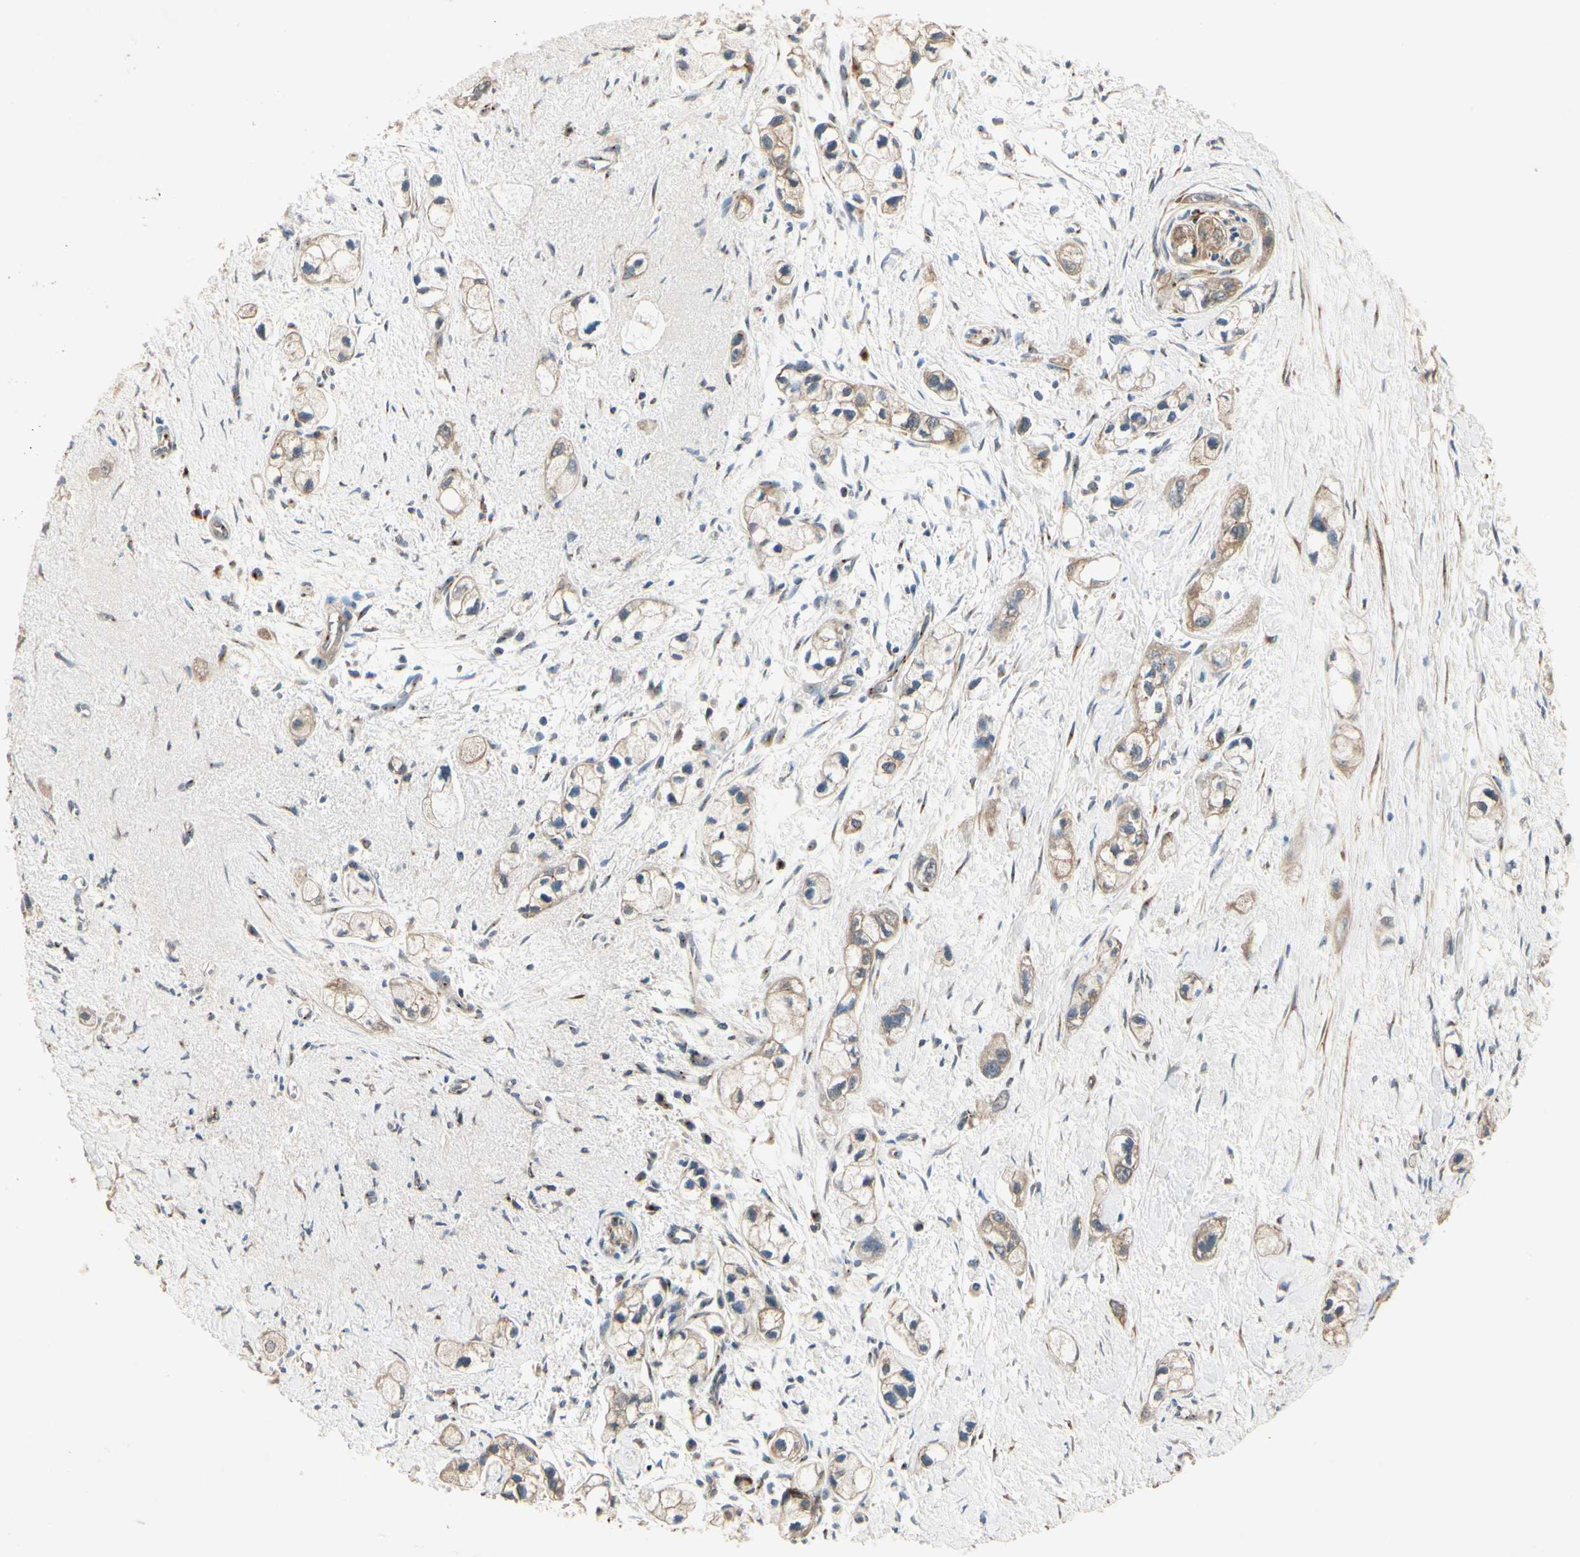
{"staining": {"intensity": "moderate", "quantity": ">75%", "location": "cytoplasmic/membranous"}, "tissue": "pancreatic cancer", "cell_type": "Tumor cells", "image_type": "cancer", "snomed": [{"axis": "morphology", "description": "Adenocarcinoma, NOS"}, {"axis": "topography", "description": "Pancreas"}], "caption": "Tumor cells display medium levels of moderate cytoplasmic/membranous staining in approximately >75% of cells in pancreatic cancer.", "gene": "AKAP9", "patient": {"sex": "male", "age": 74}}